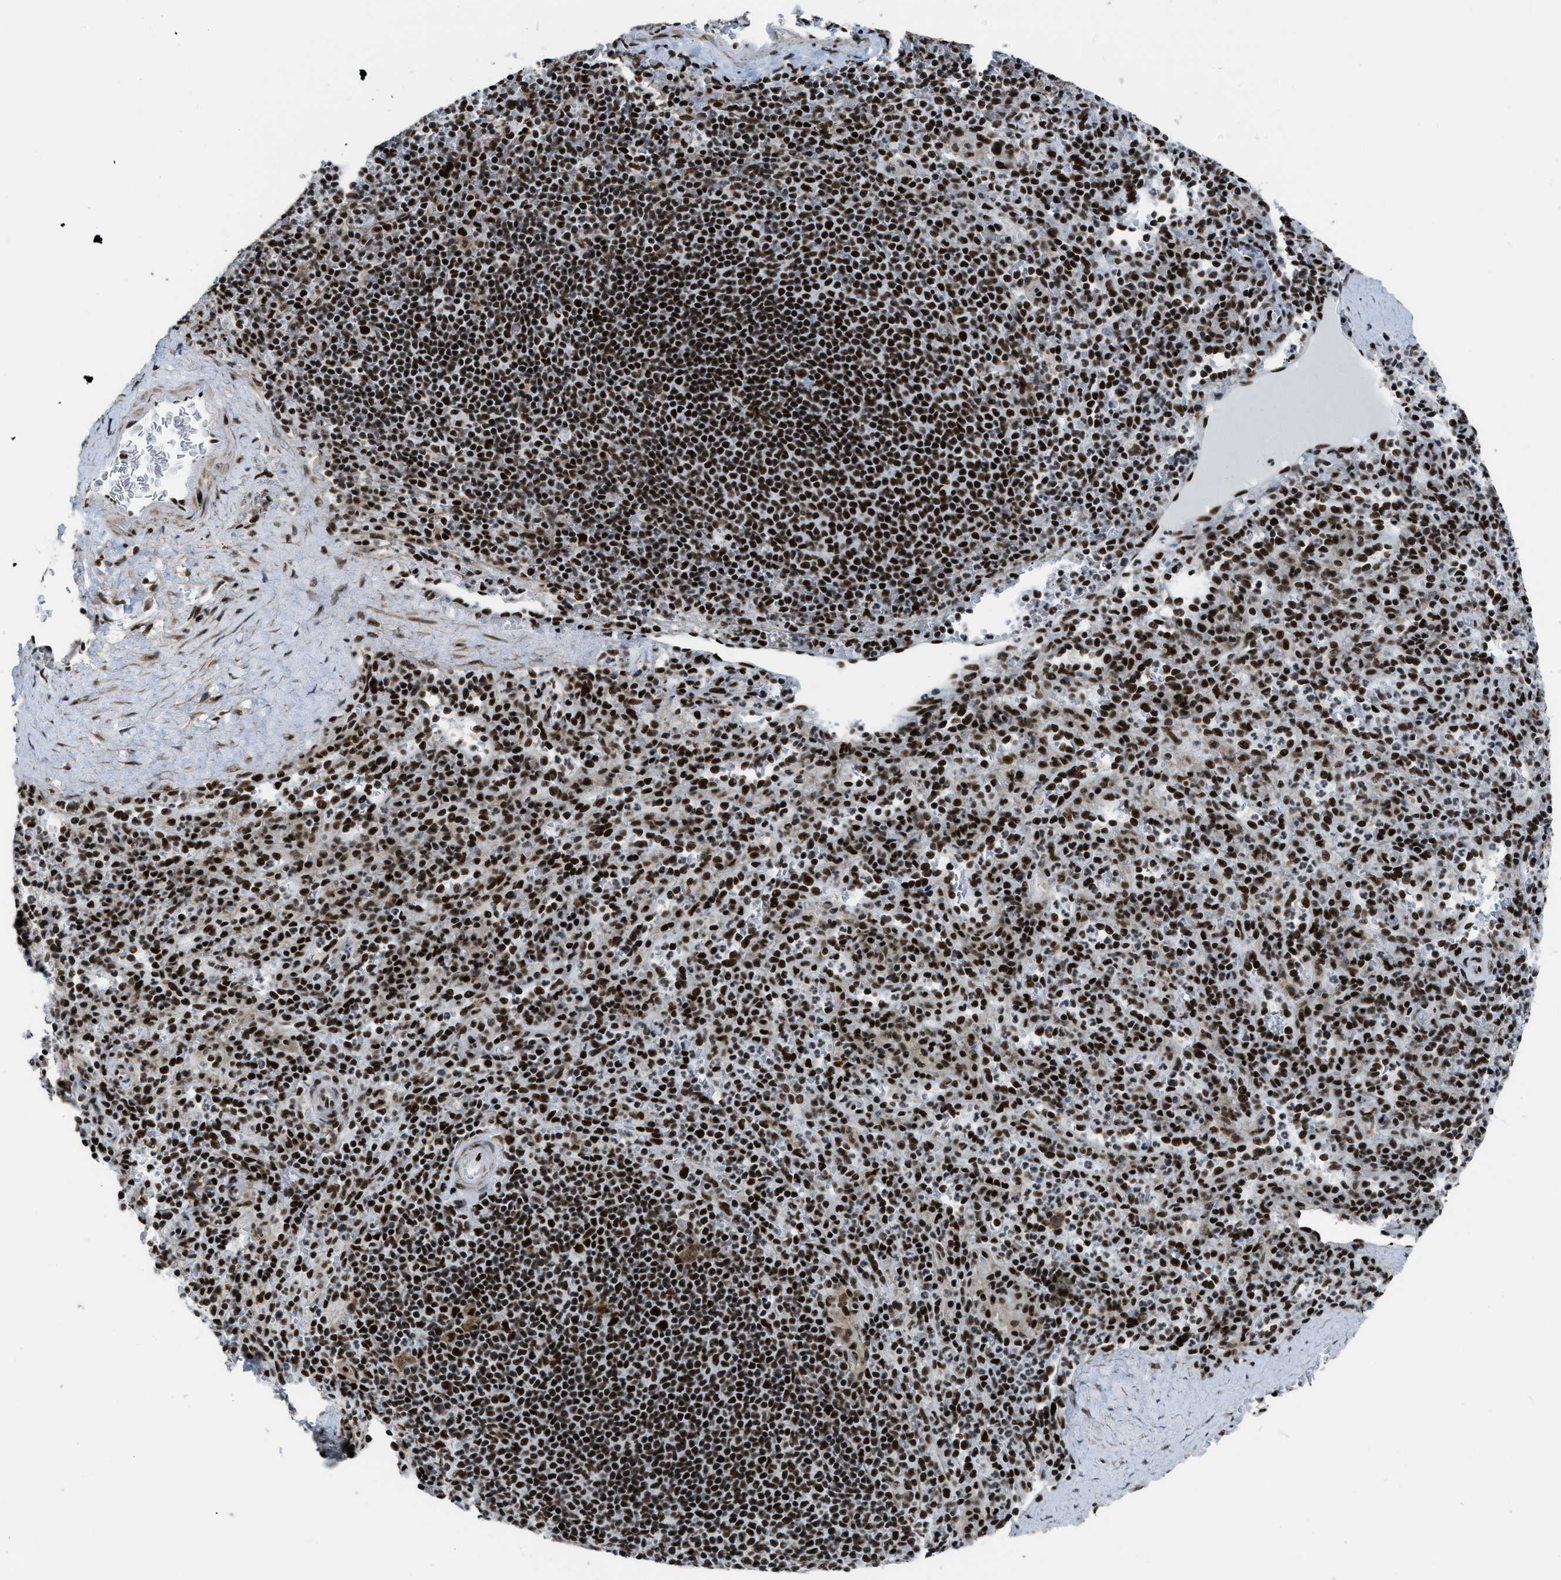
{"staining": {"intensity": "strong", "quantity": ">75%", "location": "nuclear"}, "tissue": "spleen", "cell_type": "Cells in red pulp", "image_type": "normal", "snomed": [{"axis": "morphology", "description": "Normal tissue, NOS"}, {"axis": "topography", "description": "Spleen"}], "caption": "Spleen stained with a protein marker displays strong staining in cells in red pulp.", "gene": "ZNF207", "patient": {"sex": "male", "age": 36}}